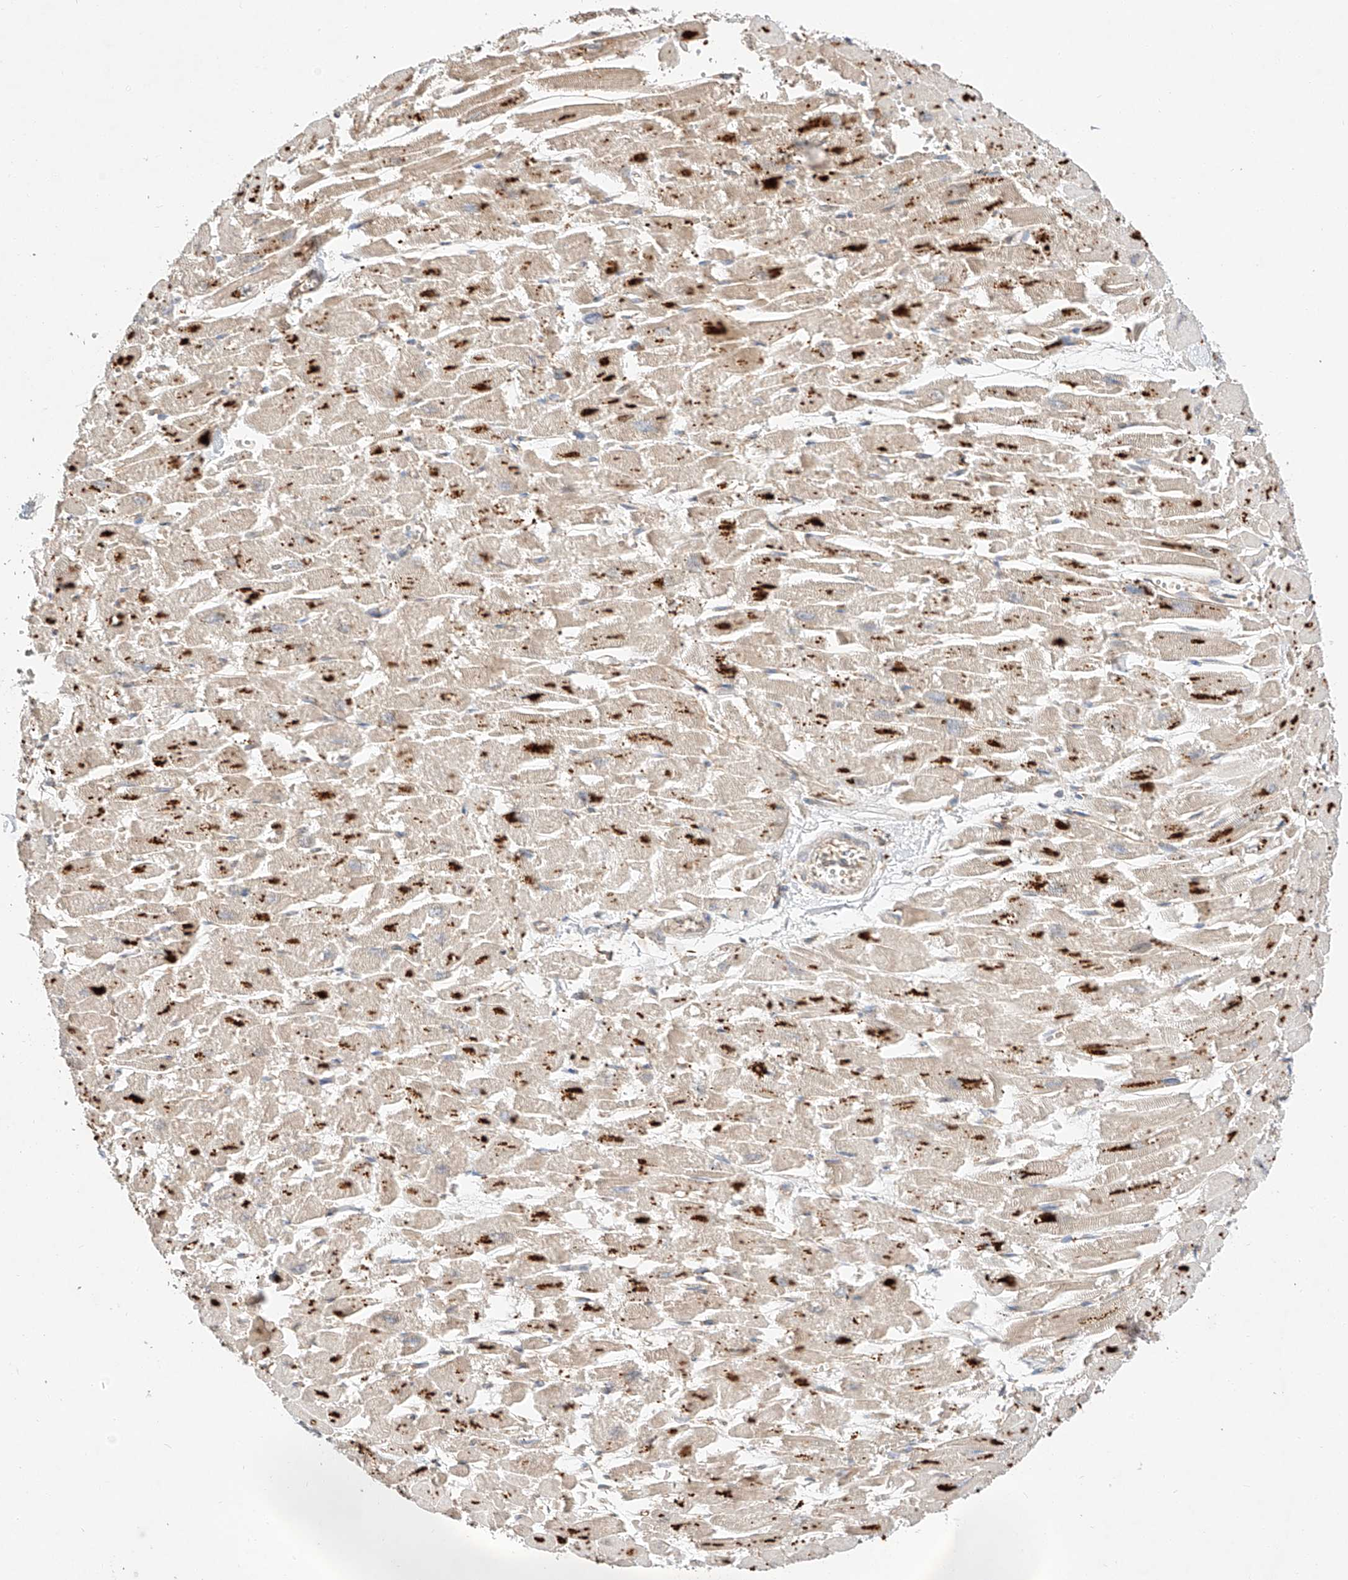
{"staining": {"intensity": "strong", "quantity": "25%-75%", "location": "cytoplasmic/membranous"}, "tissue": "heart muscle", "cell_type": "Cardiomyocytes", "image_type": "normal", "snomed": [{"axis": "morphology", "description": "Normal tissue, NOS"}, {"axis": "topography", "description": "Heart"}], "caption": "Brown immunohistochemical staining in benign human heart muscle demonstrates strong cytoplasmic/membranous expression in about 25%-75% of cardiomyocytes.", "gene": "SUSD6", "patient": {"sex": "male", "age": 54}}